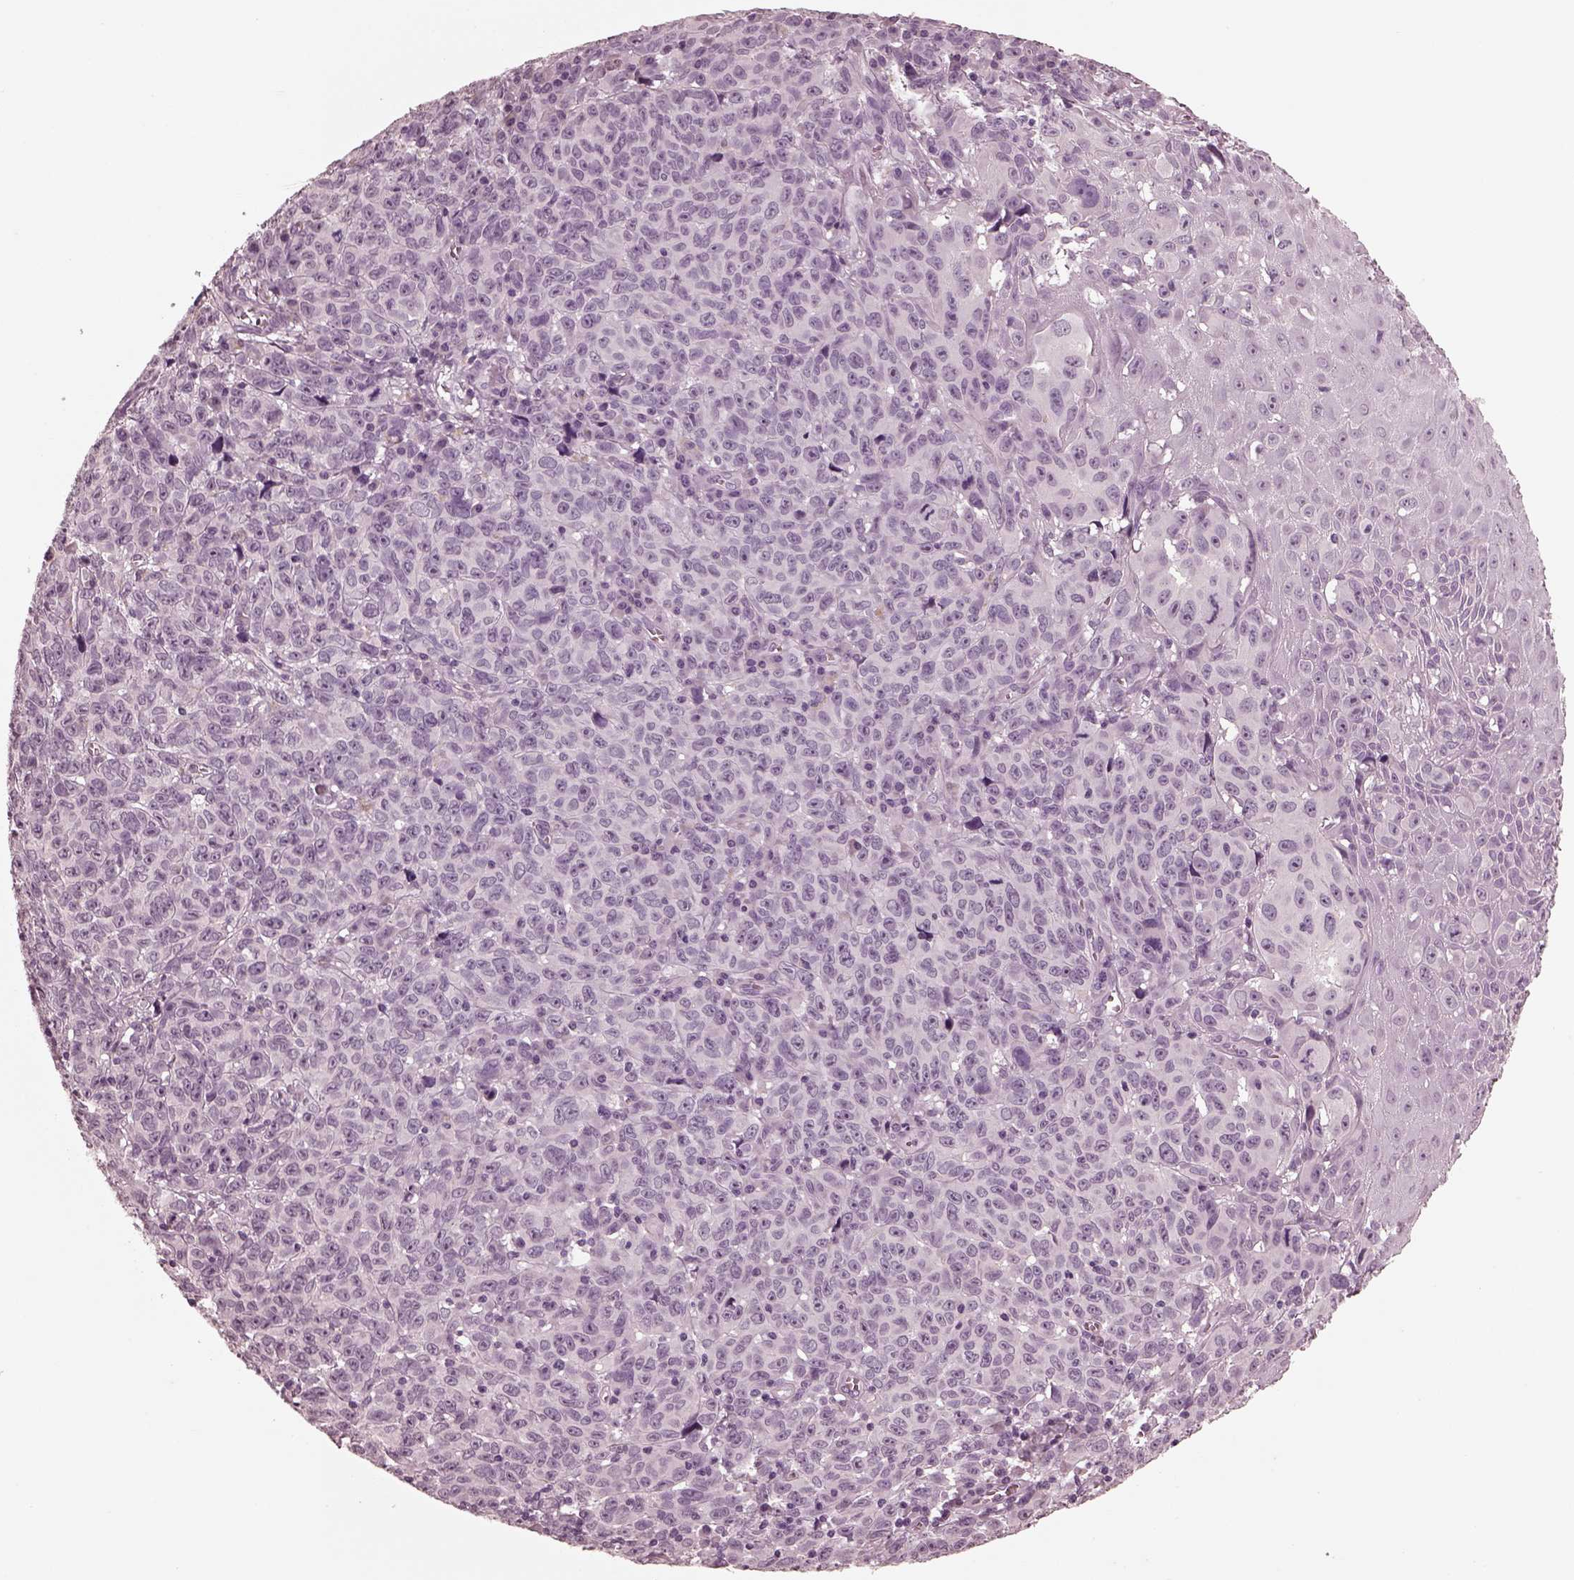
{"staining": {"intensity": "negative", "quantity": "none", "location": "none"}, "tissue": "melanoma", "cell_type": "Tumor cells", "image_type": "cancer", "snomed": [{"axis": "morphology", "description": "Malignant melanoma, NOS"}, {"axis": "topography", "description": "Vulva, labia, clitoris and Bartholin´s gland, NO"}], "caption": "Protein analysis of melanoma displays no significant staining in tumor cells.", "gene": "CGA", "patient": {"sex": "female", "age": 75}}